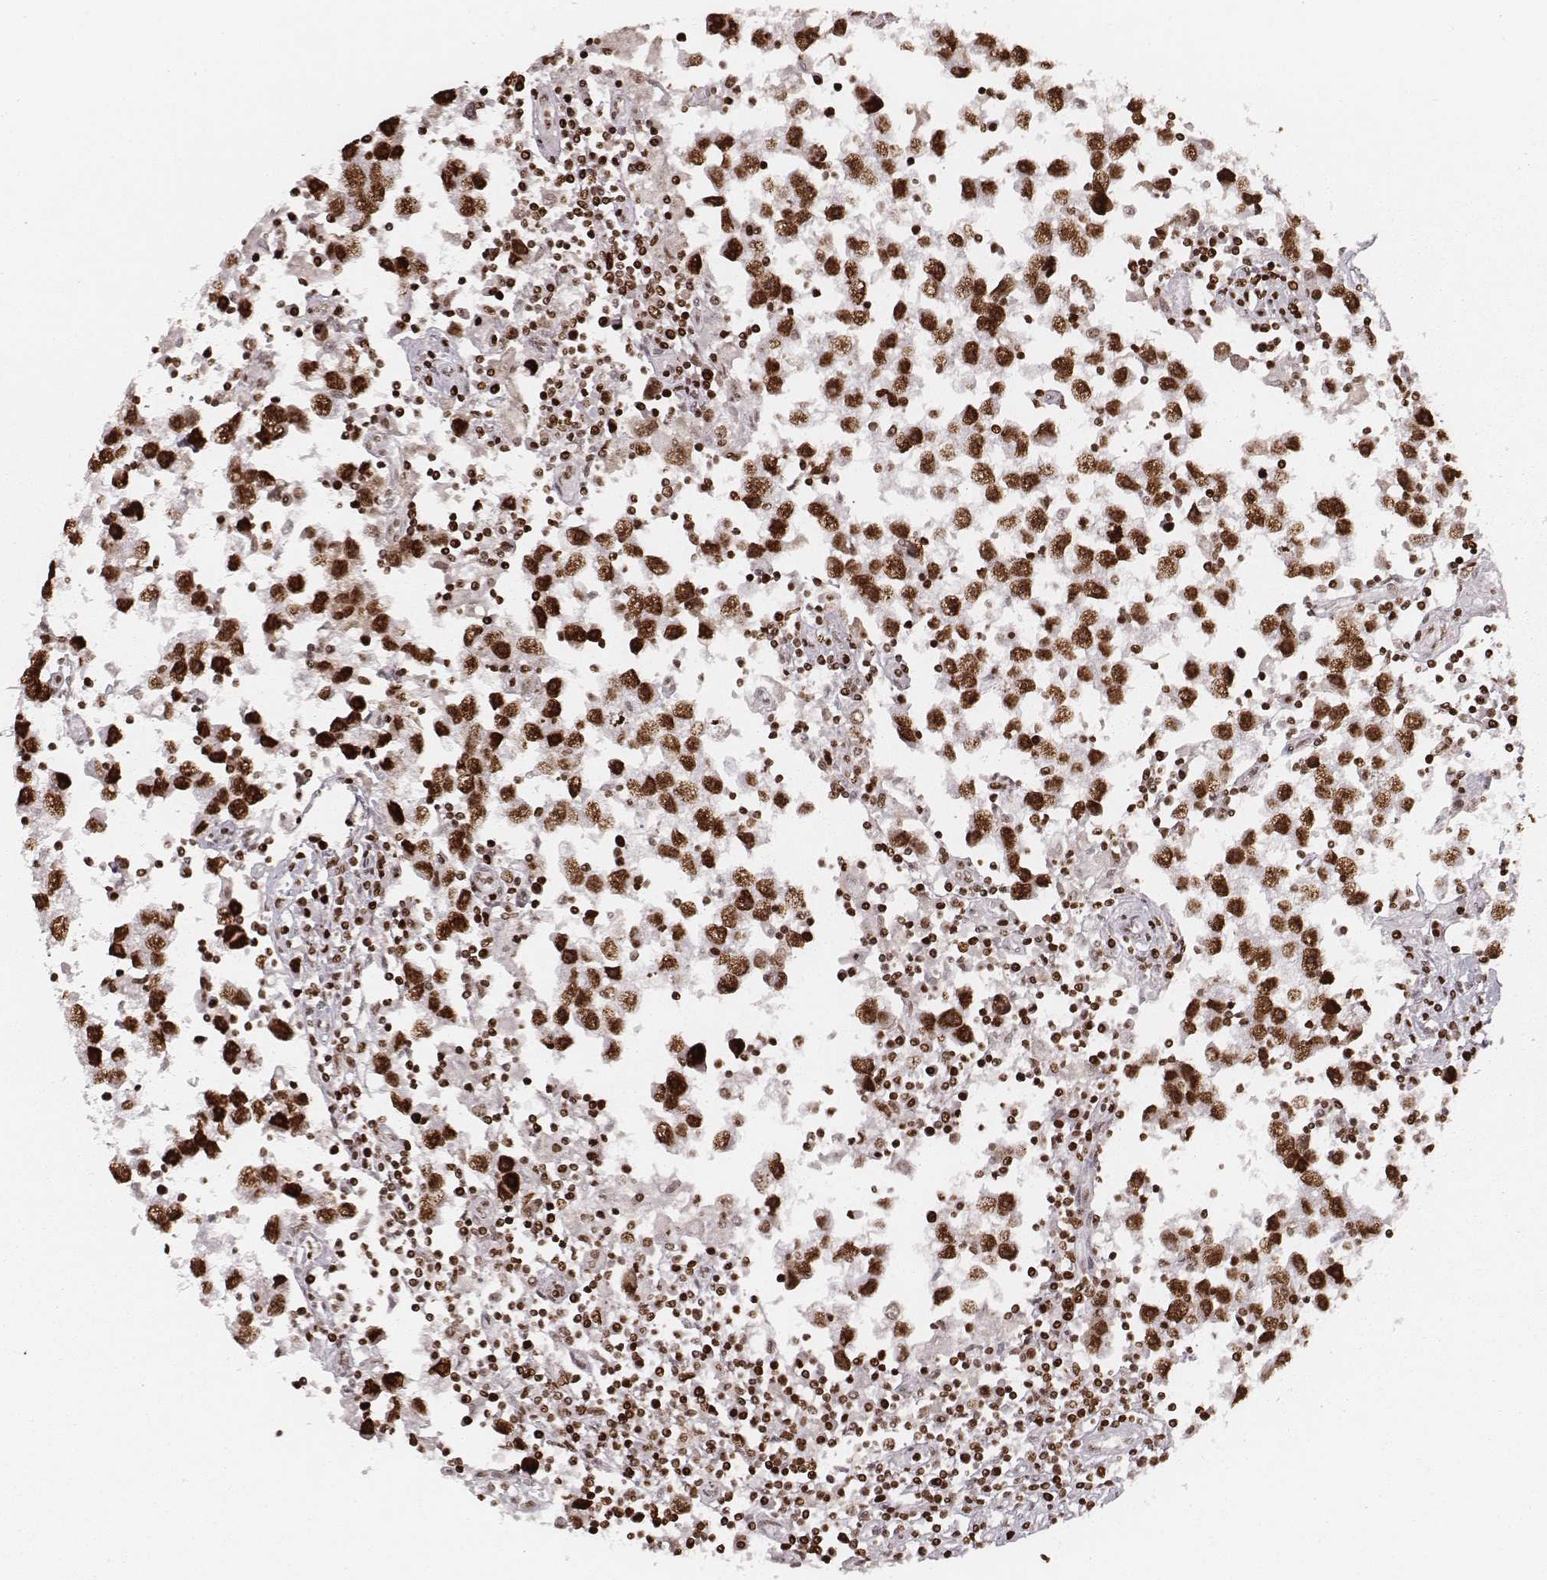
{"staining": {"intensity": "strong", "quantity": ">75%", "location": "nuclear"}, "tissue": "testis cancer", "cell_type": "Tumor cells", "image_type": "cancer", "snomed": [{"axis": "morphology", "description": "Seminoma, NOS"}, {"axis": "topography", "description": "Testis"}], "caption": "Protein analysis of seminoma (testis) tissue shows strong nuclear staining in about >75% of tumor cells. (IHC, brightfield microscopy, high magnification).", "gene": "PARP1", "patient": {"sex": "male", "age": 30}}